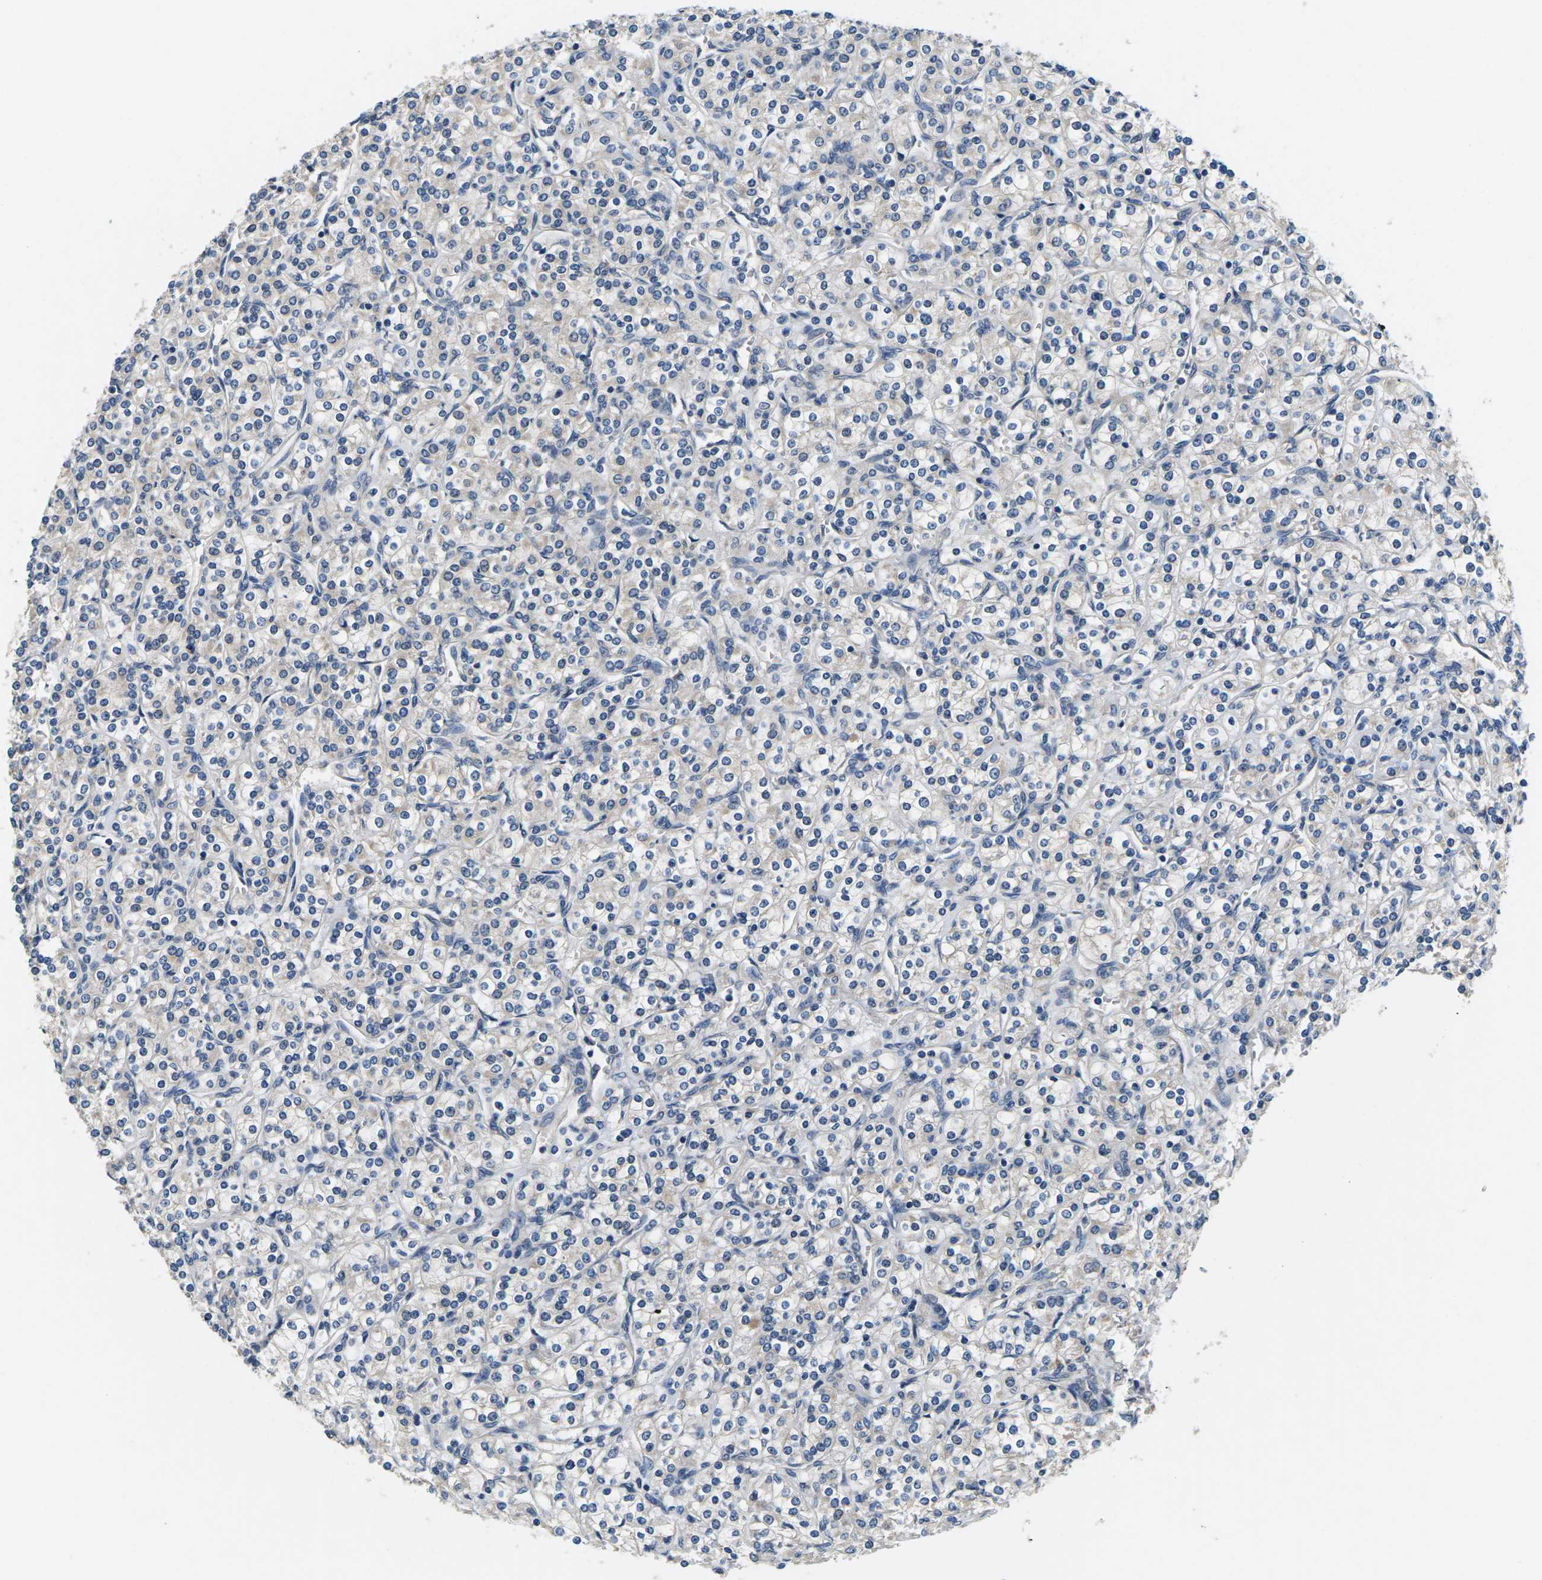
{"staining": {"intensity": "negative", "quantity": "none", "location": "none"}, "tissue": "renal cancer", "cell_type": "Tumor cells", "image_type": "cancer", "snomed": [{"axis": "morphology", "description": "Adenocarcinoma, NOS"}, {"axis": "topography", "description": "Kidney"}], "caption": "Immunohistochemistry (IHC) photomicrograph of neoplastic tissue: human renal cancer stained with DAB (3,3'-diaminobenzidine) reveals no significant protein expression in tumor cells.", "gene": "ERGIC3", "patient": {"sex": "male", "age": 77}}